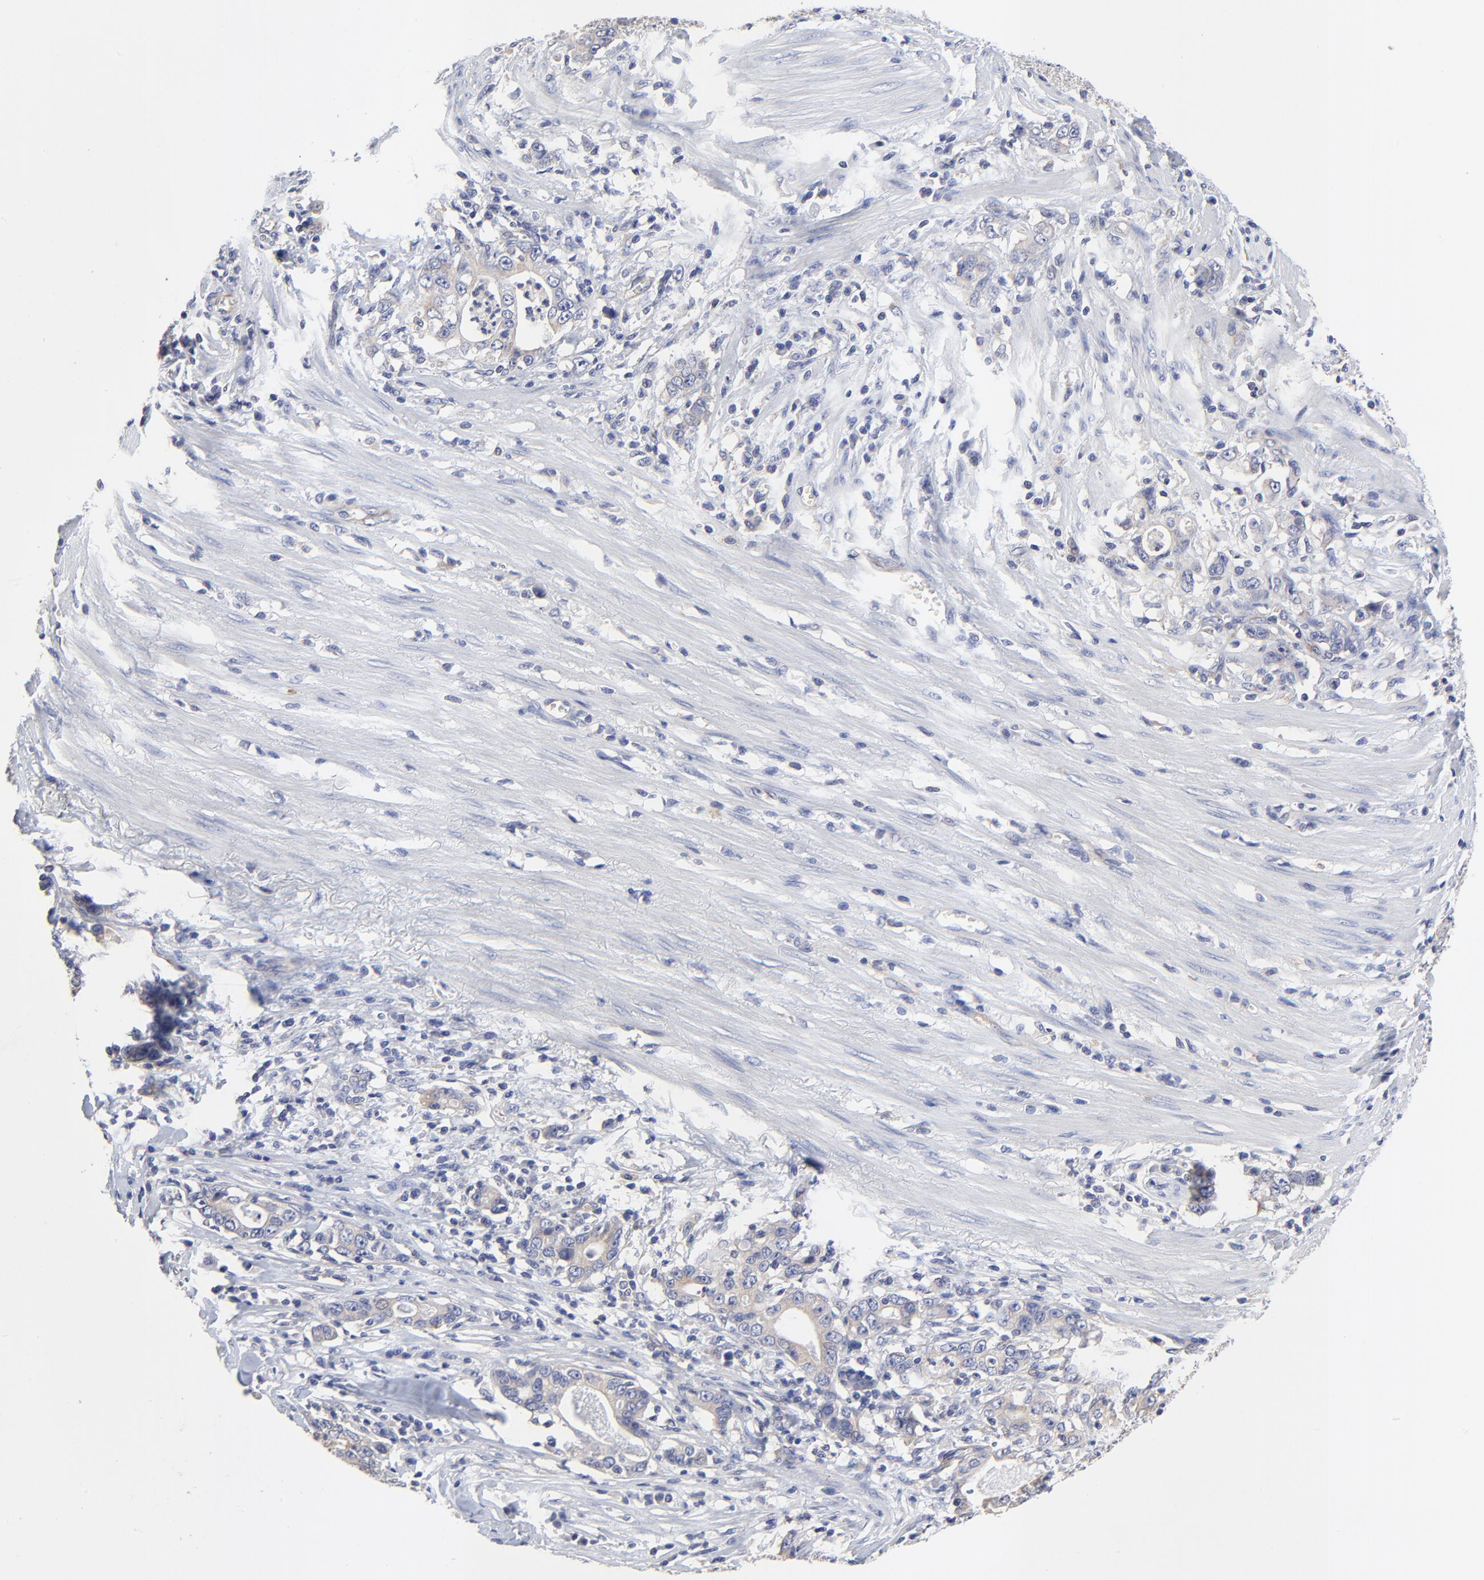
{"staining": {"intensity": "weak", "quantity": "<25%", "location": "cytoplasmic/membranous"}, "tissue": "stomach cancer", "cell_type": "Tumor cells", "image_type": "cancer", "snomed": [{"axis": "morphology", "description": "Adenocarcinoma, NOS"}, {"axis": "topography", "description": "Stomach, lower"}], "caption": "This is an immunohistochemistry image of stomach cancer (adenocarcinoma). There is no positivity in tumor cells.", "gene": "SULF2", "patient": {"sex": "female", "age": 72}}